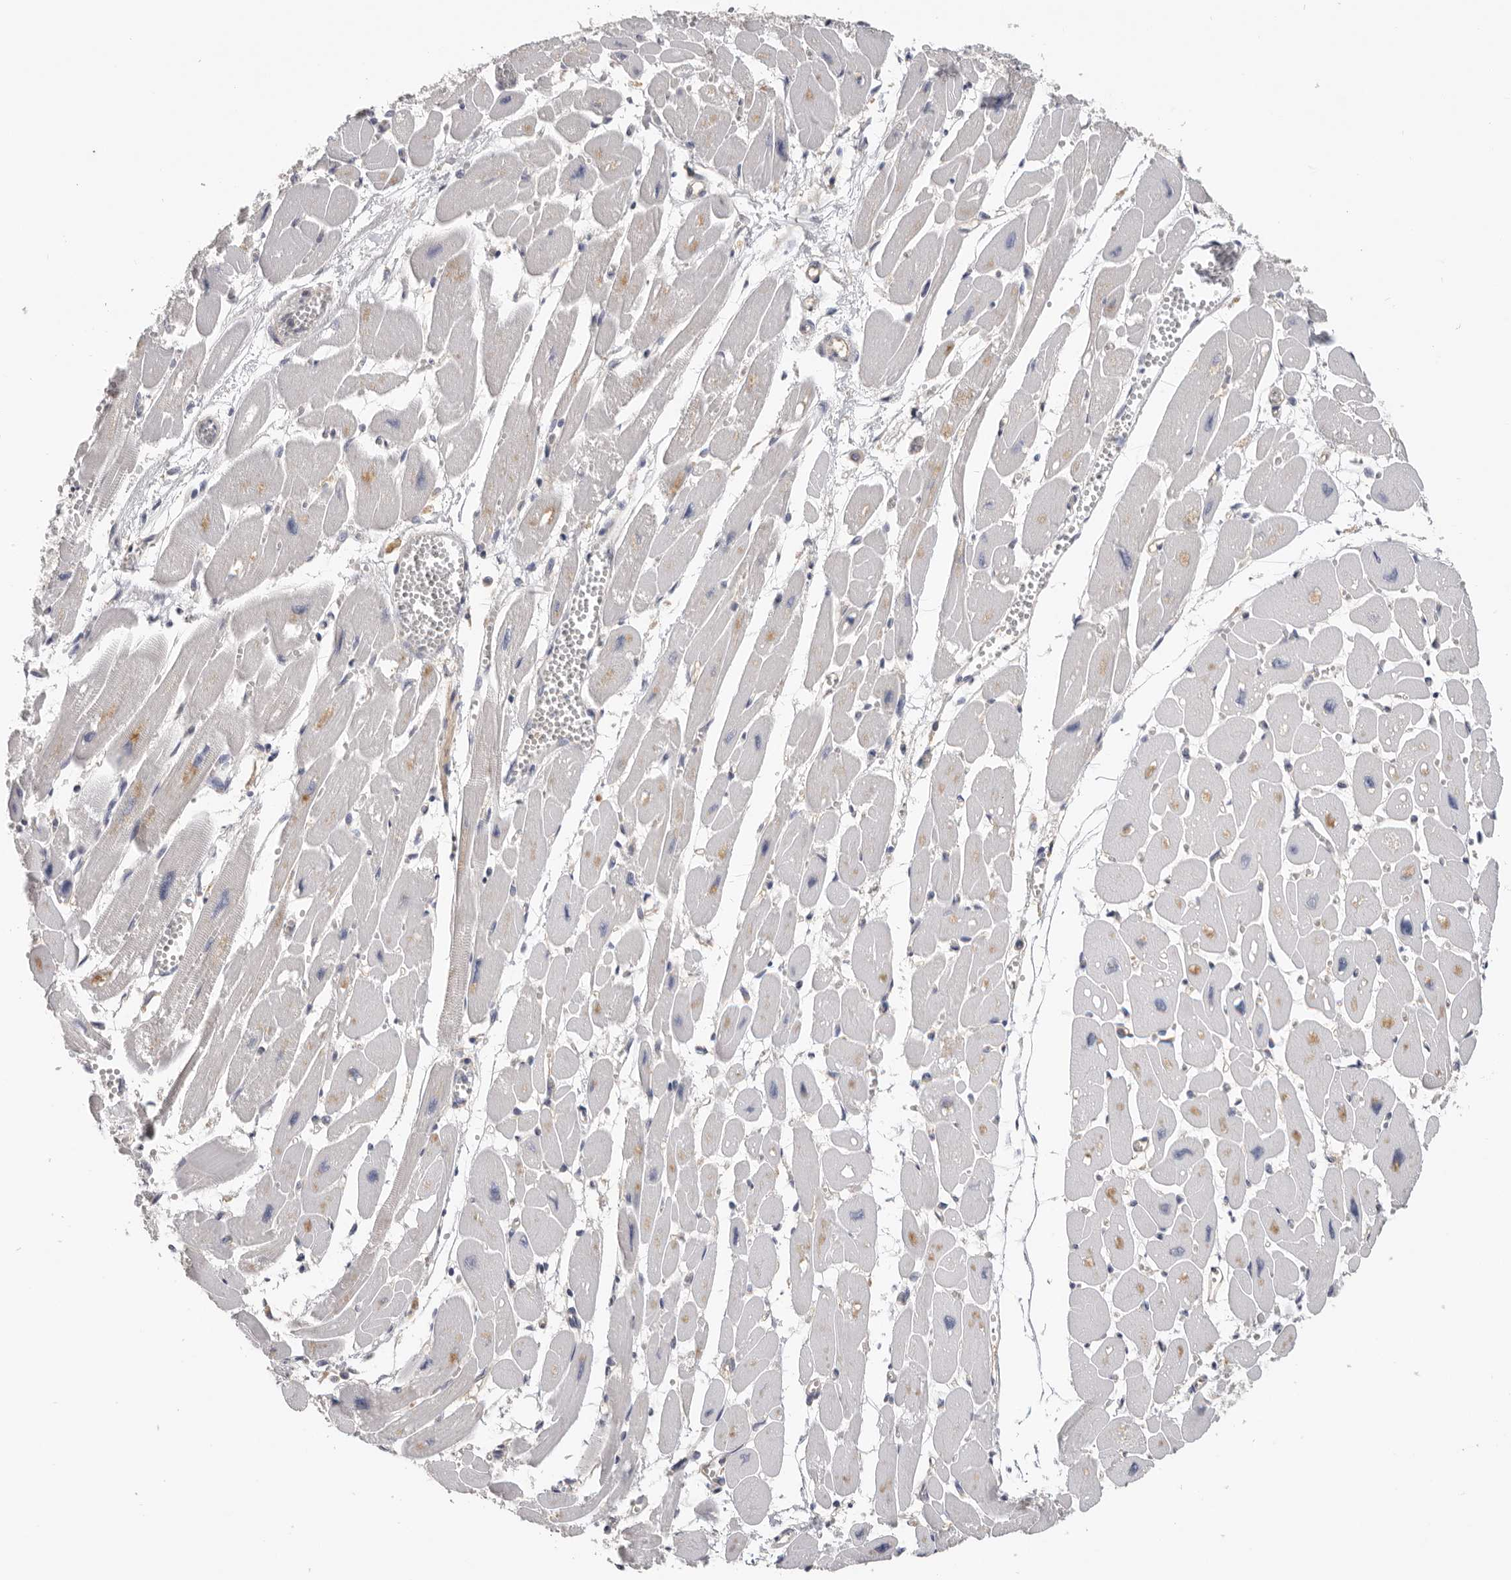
{"staining": {"intensity": "weak", "quantity": "<25%", "location": "cytoplasmic/membranous"}, "tissue": "heart muscle", "cell_type": "Cardiomyocytes", "image_type": "normal", "snomed": [{"axis": "morphology", "description": "Normal tissue, NOS"}, {"axis": "topography", "description": "Heart"}], "caption": "Image shows no protein staining in cardiomyocytes of normal heart muscle.", "gene": "WDTC1", "patient": {"sex": "female", "age": 54}}